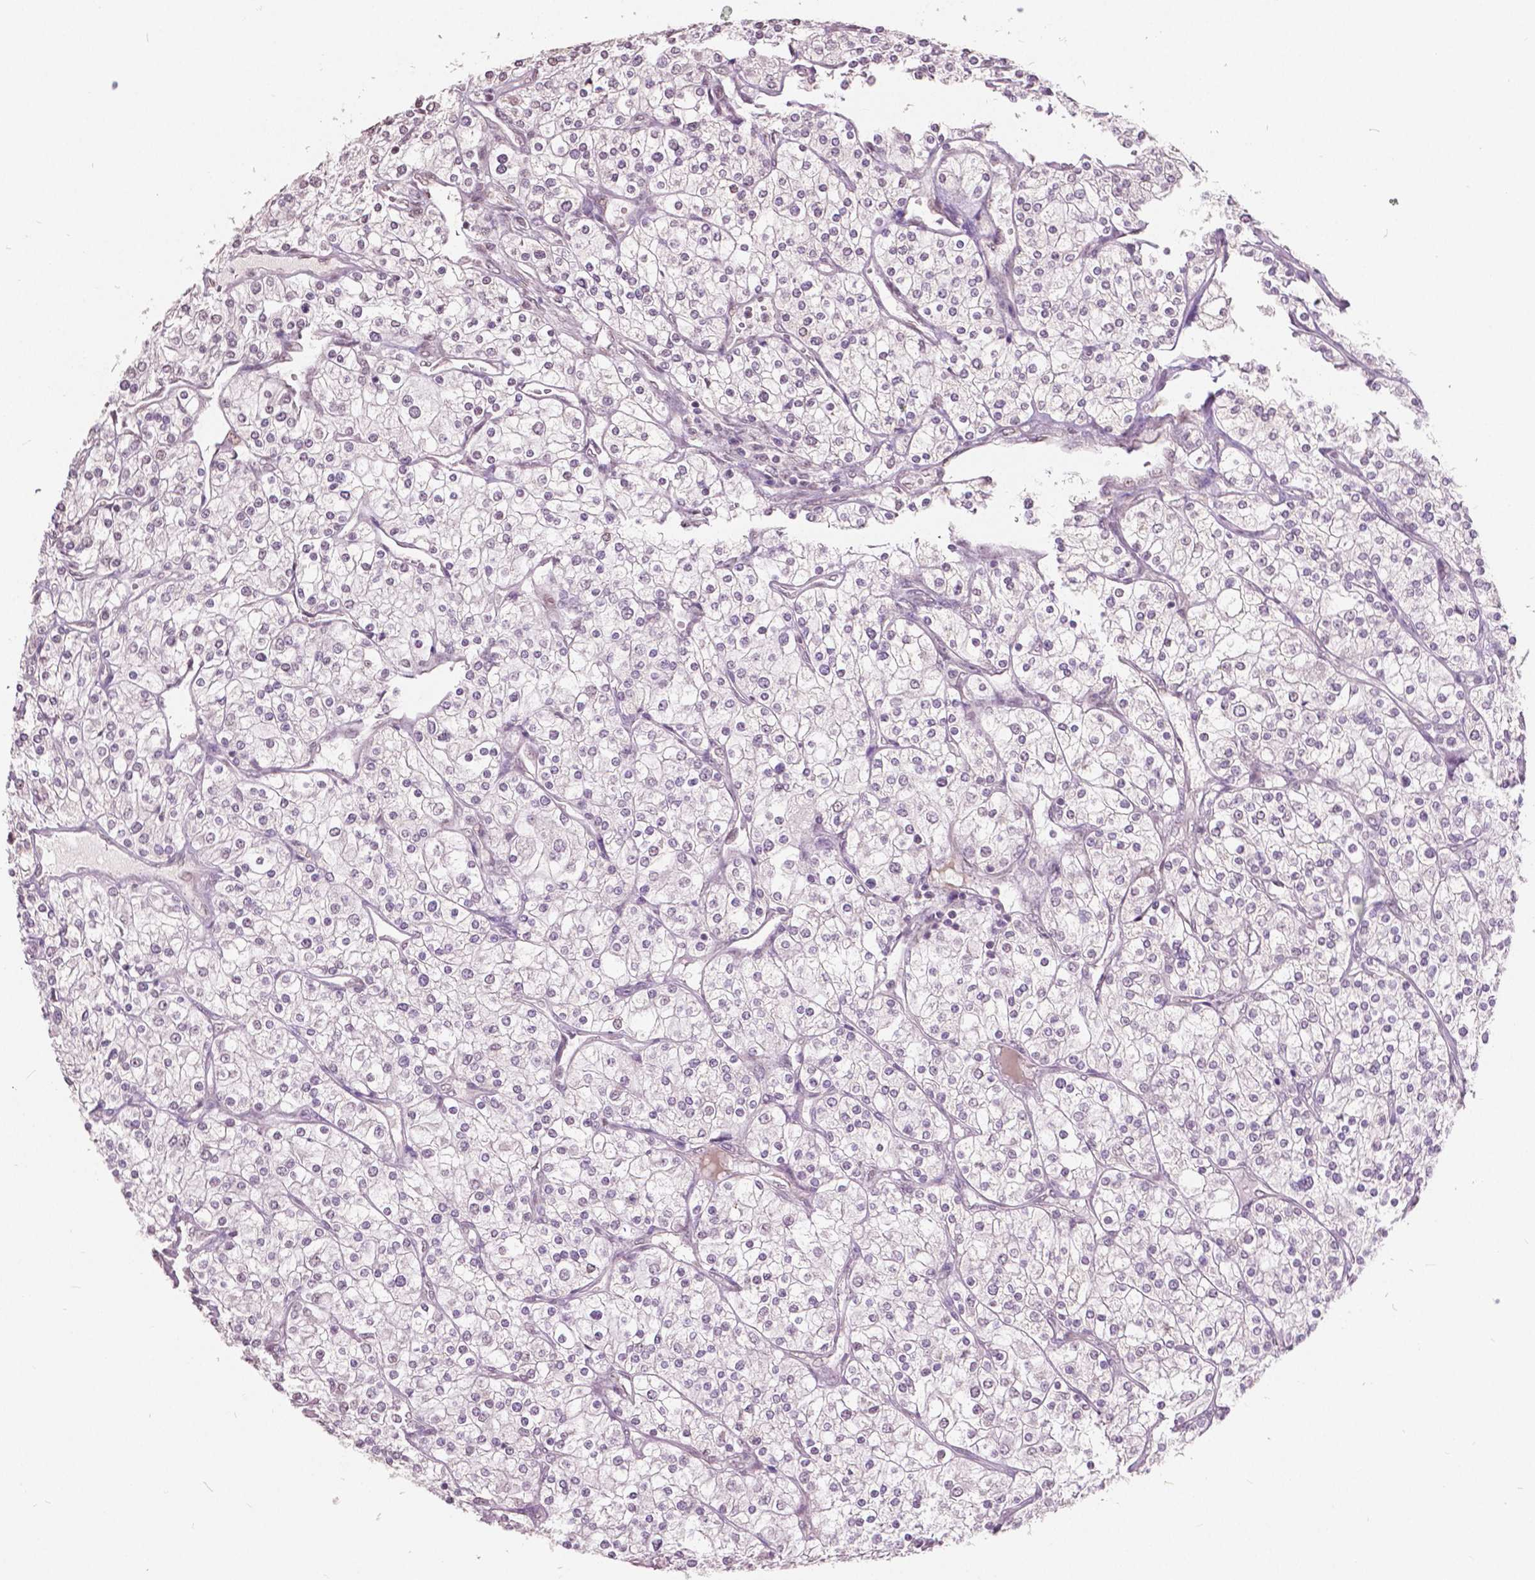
{"staining": {"intensity": "weak", "quantity": "25%-75%", "location": "nuclear"}, "tissue": "renal cancer", "cell_type": "Tumor cells", "image_type": "cancer", "snomed": [{"axis": "morphology", "description": "Adenocarcinoma, NOS"}, {"axis": "topography", "description": "Kidney"}], "caption": "The immunohistochemical stain labels weak nuclear expression in tumor cells of renal cancer (adenocarcinoma) tissue. (Brightfield microscopy of DAB IHC at high magnification).", "gene": "HOXA10", "patient": {"sex": "male", "age": 80}}